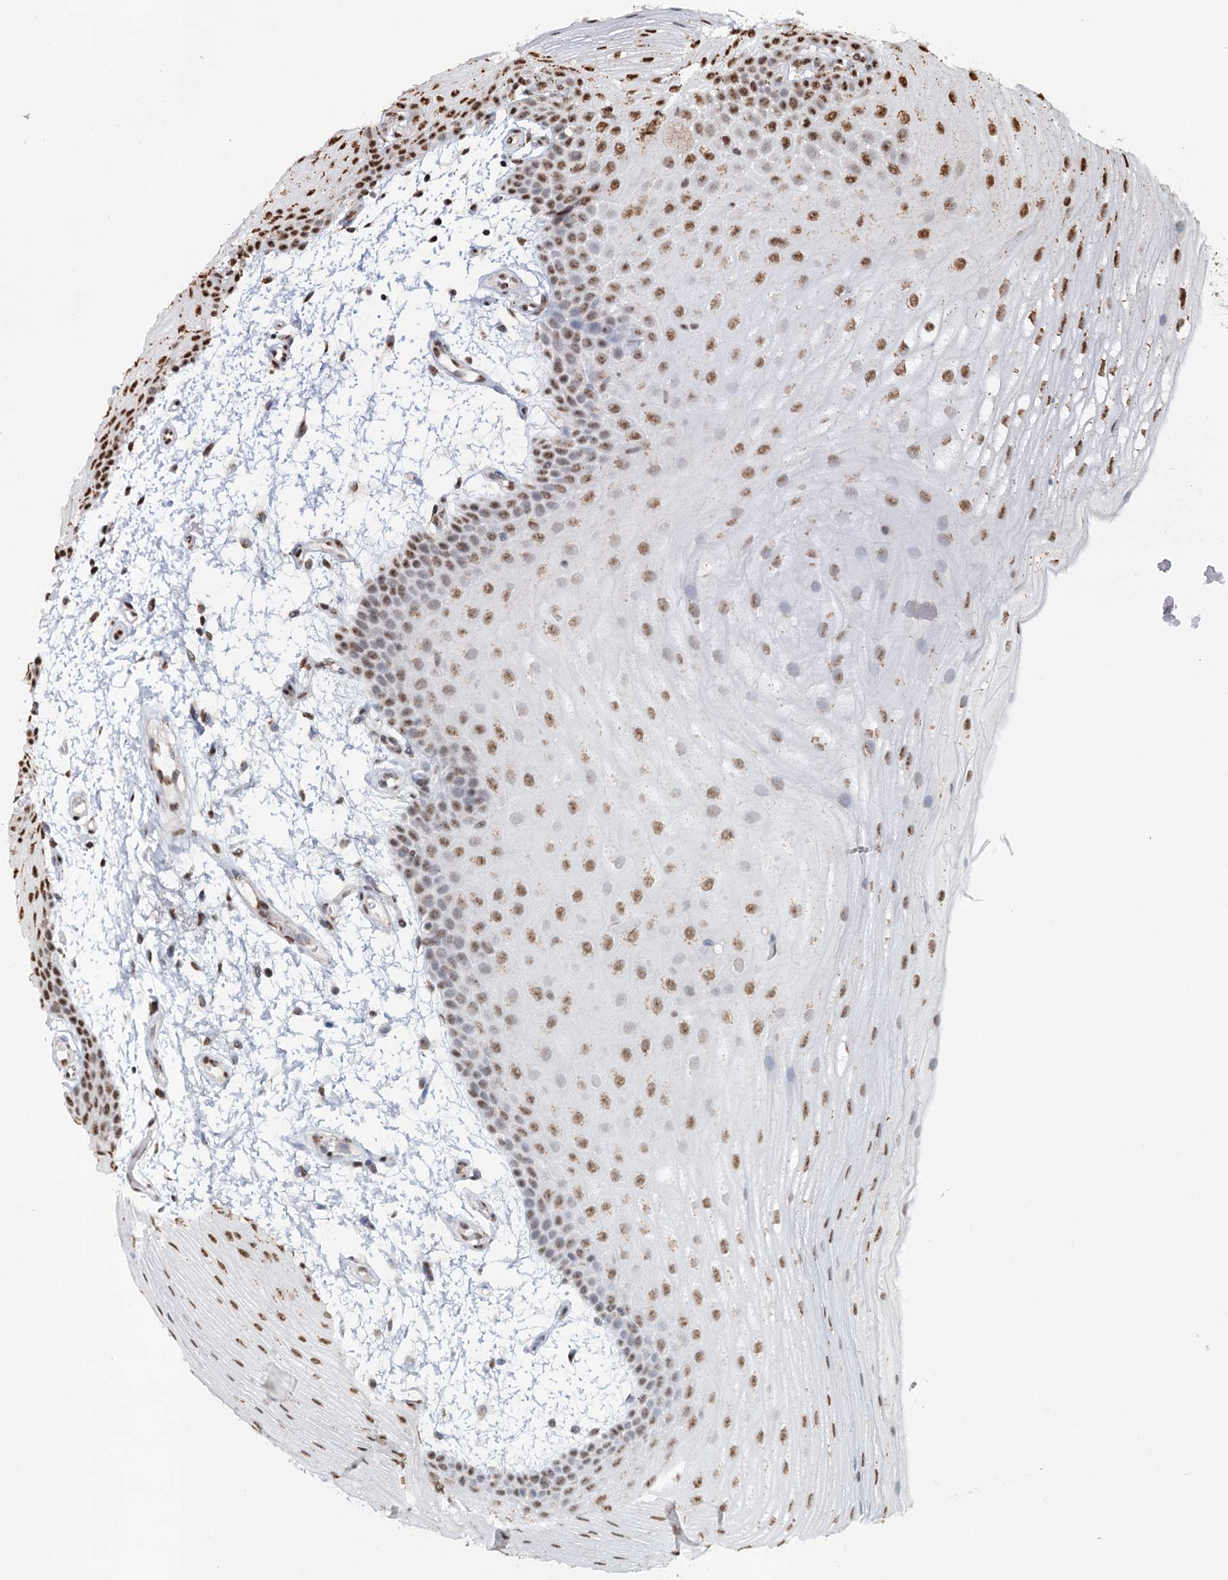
{"staining": {"intensity": "strong", "quantity": ">75%", "location": "nuclear"}, "tissue": "oral mucosa", "cell_type": "Squamous epithelial cells", "image_type": "normal", "snomed": [{"axis": "morphology", "description": "Normal tissue, NOS"}, {"axis": "topography", "description": "Oral tissue"}], "caption": "Immunohistochemical staining of benign human oral mucosa displays strong nuclear protein positivity in approximately >75% of squamous epithelial cells.", "gene": "GPALPP1", "patient": {"sex": "male", "age": 68}}